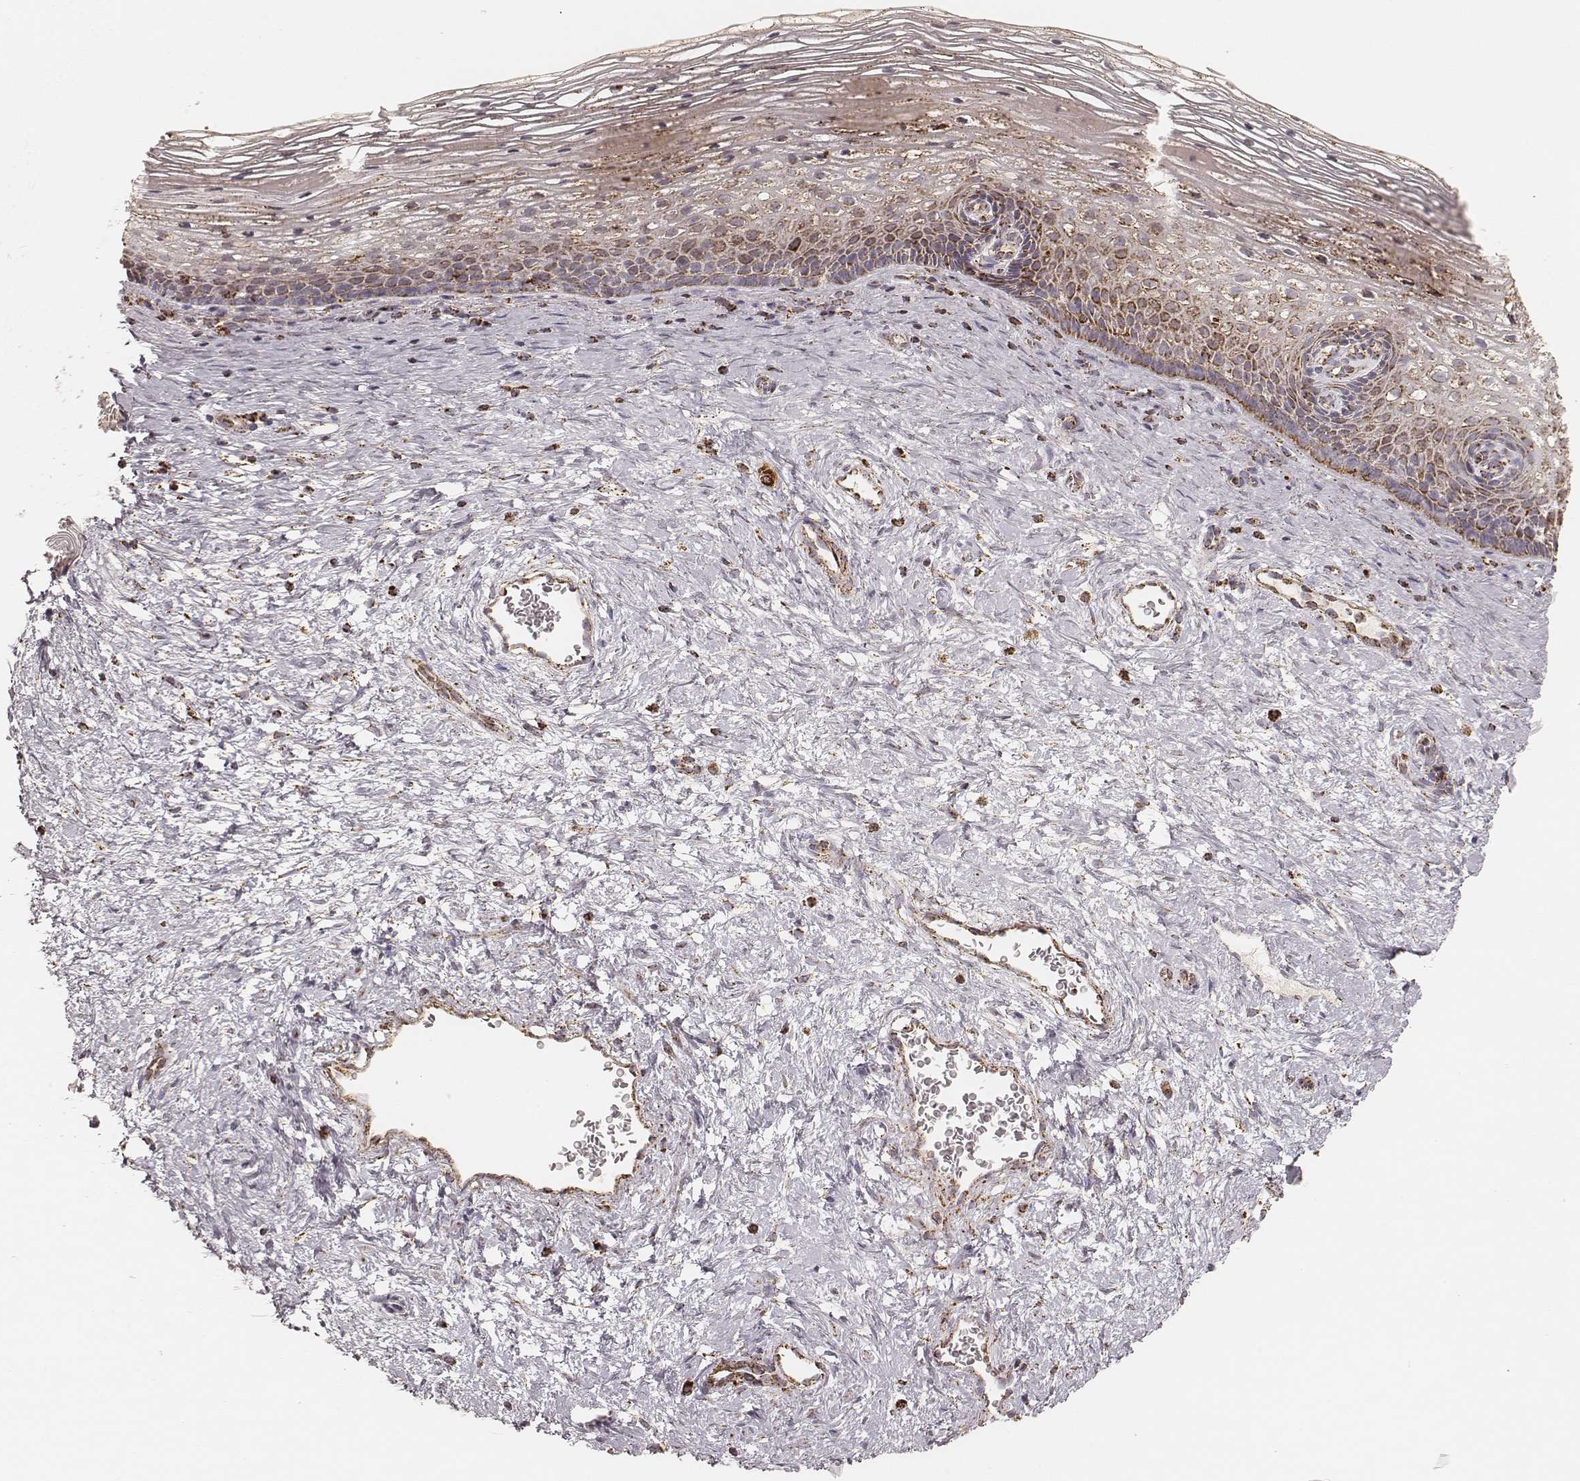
{"staining": {"intensity": "strong", "quantity": ">75%", "location": "cytoplasmic/membranous"}, "tissue": "cervix", "cell_type": "Glandular cells", "image_type": "normal", "snomed": [{"axis": "morphology", "description": "Normal tissue, NOS"}, {"axis": "topography", "description": "Cervix"}], "caption": "This image demonstrates immunohistochemistry (IHC) staining of unremarkable cervix, with high strong cytoplasmic/membranous expression in approximately >75% of glandular cells.", "gene": "CS", "patient": {"sex": "female", "age": 34}}